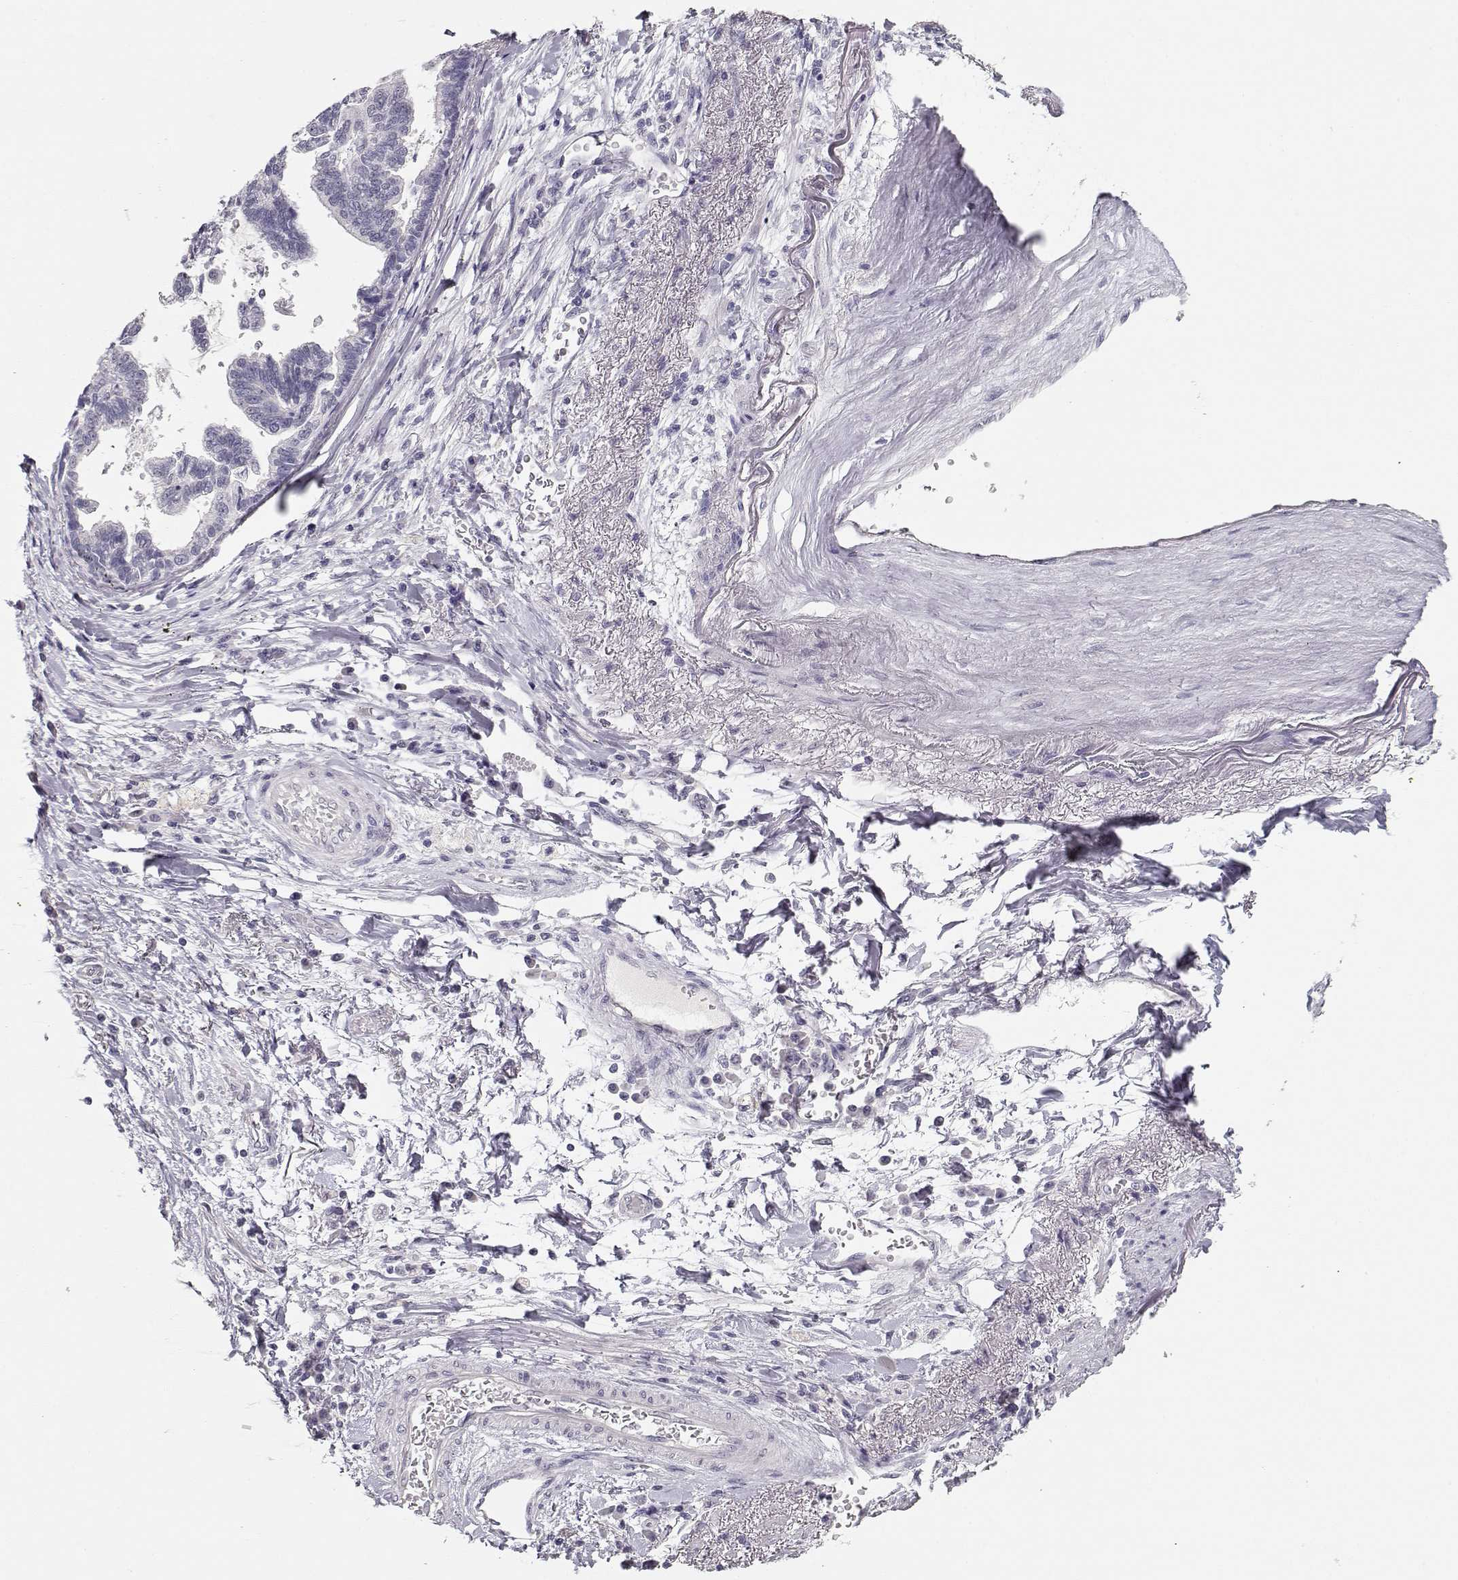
{"staining": {"intensity": "negative", "quantity": "none", "location": "none"}, "tissue": "stomach cancer", "cell_type": "Tumor cells", "image_type": "cancer", "snomed": [{"axis": "morphology", "description": "Adenocarcinoma, NOS"}, {"axis": "topography", "description": "Stomach"}], "caption": "Tumor cells are negative for brown protein staining in stomach adenocarcinoma.", "gene": "MAGEC1", "patient": {"sex": "male", "age": 83}}